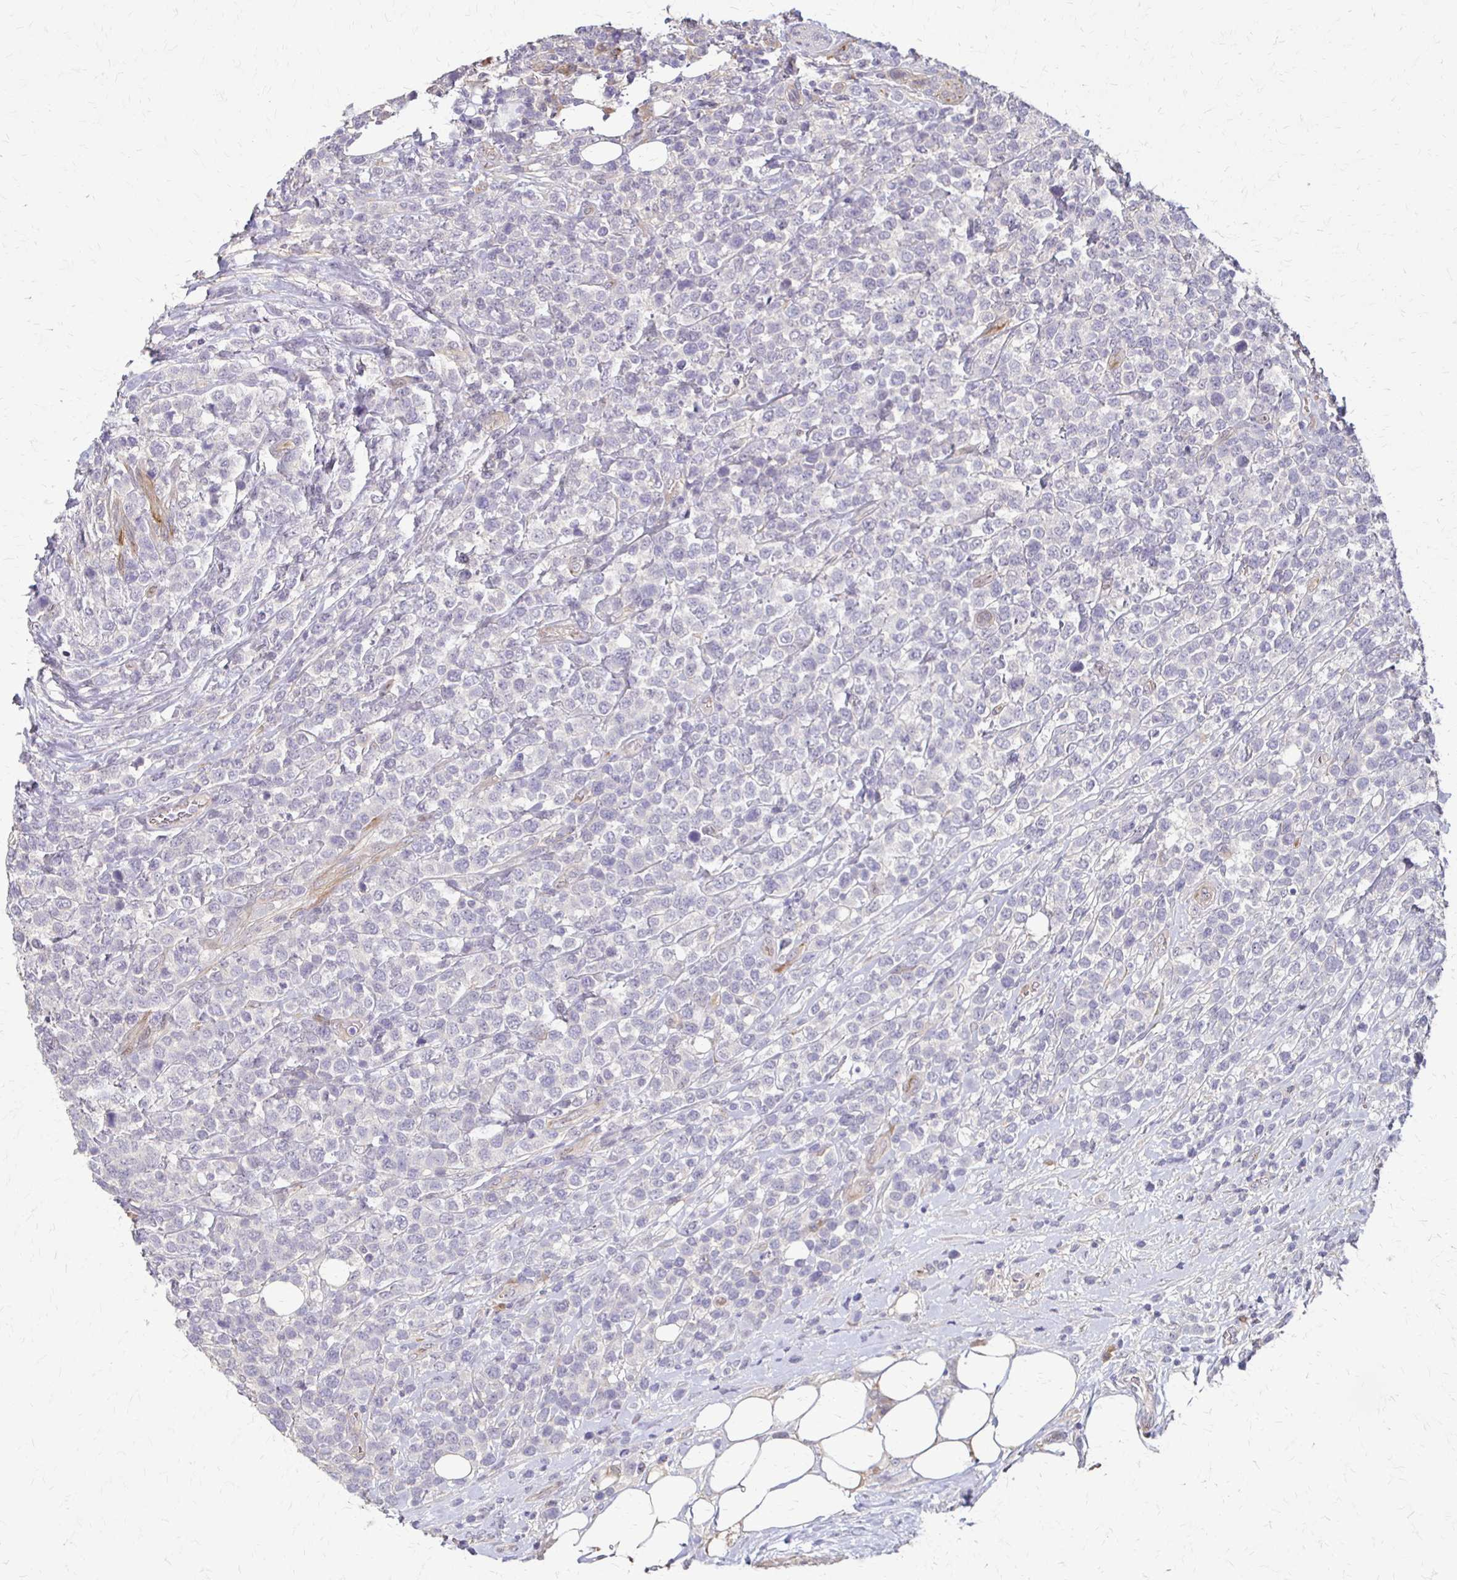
{"staining": {"intensity": "negative", "quantity": "none", "location": "none"}, "tissue": "lymphoma", "cell_type": "Tumor cells", "image_type": "cancer", "snomed": [{"axis": "morphology", "description": "Malignant lymphoma, non-Hodgkin's type, High grade"}, {"axis": "topography", "description": "Soft tissue"}], "caption": "Tumor cells are negative for protein expression in human lymphoma.", "gene": "CFL2", "patient": {"sex": "female", "age": 56}}